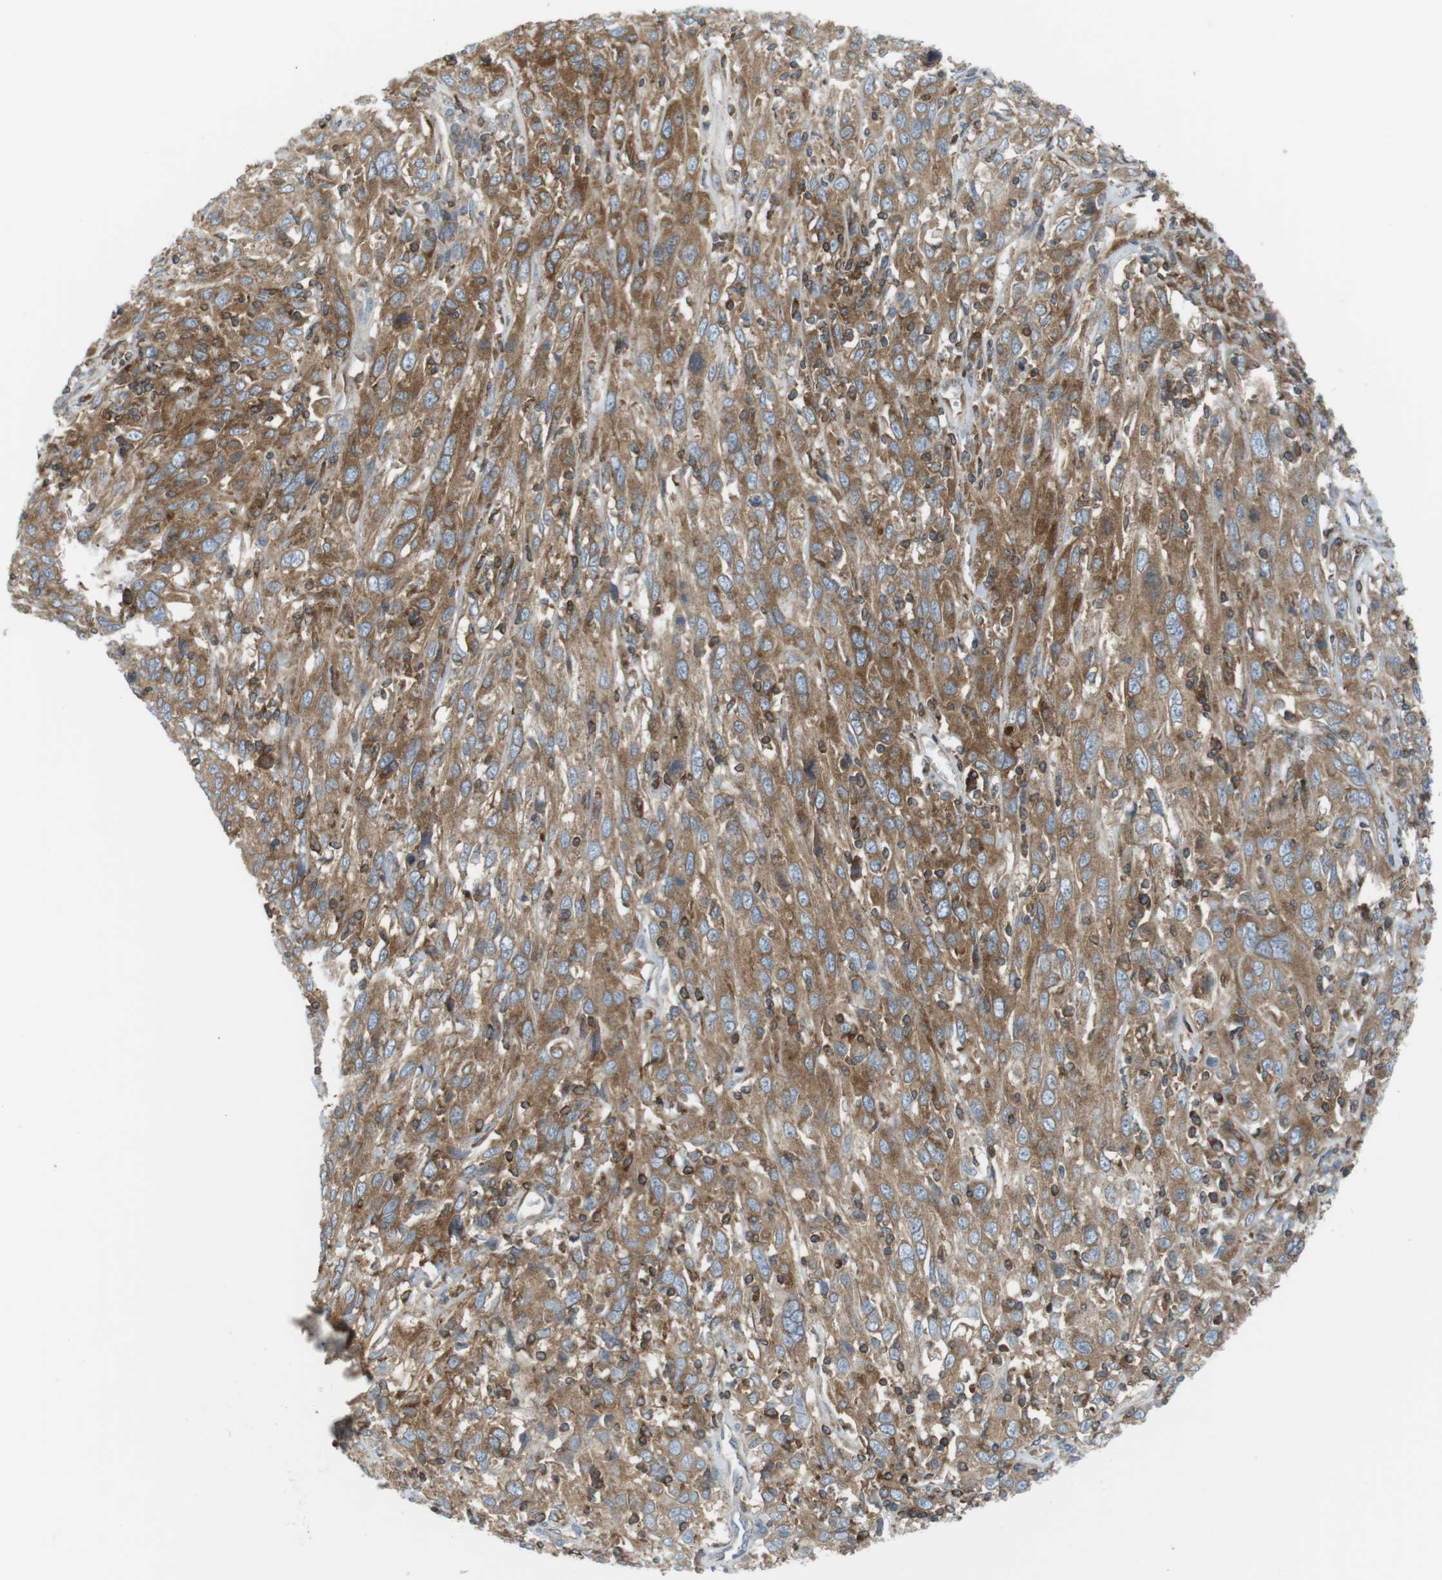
{"staining": {"intensity": "moderate", "quantity": ">75%", "location": "cytoplasmic/membranous"}, "tissue": "cervical cancer", "cell_type": "Tumor cells", "image_type": "cancer", "snomed": [{"axis": "morphology", "description": "Squamous cell carcinoma, NOS"}, {"axis": "topography", "description": "Cervix"}], "caption": "This is a photomicrograph of immunohistochemistry (IHC) staining of cervical cancer, which shows moderate positivity in the cytoplasmic/membranous of tumor cells.", "gene": "FLII", "patient": {"sex": "female", "age": 46}}